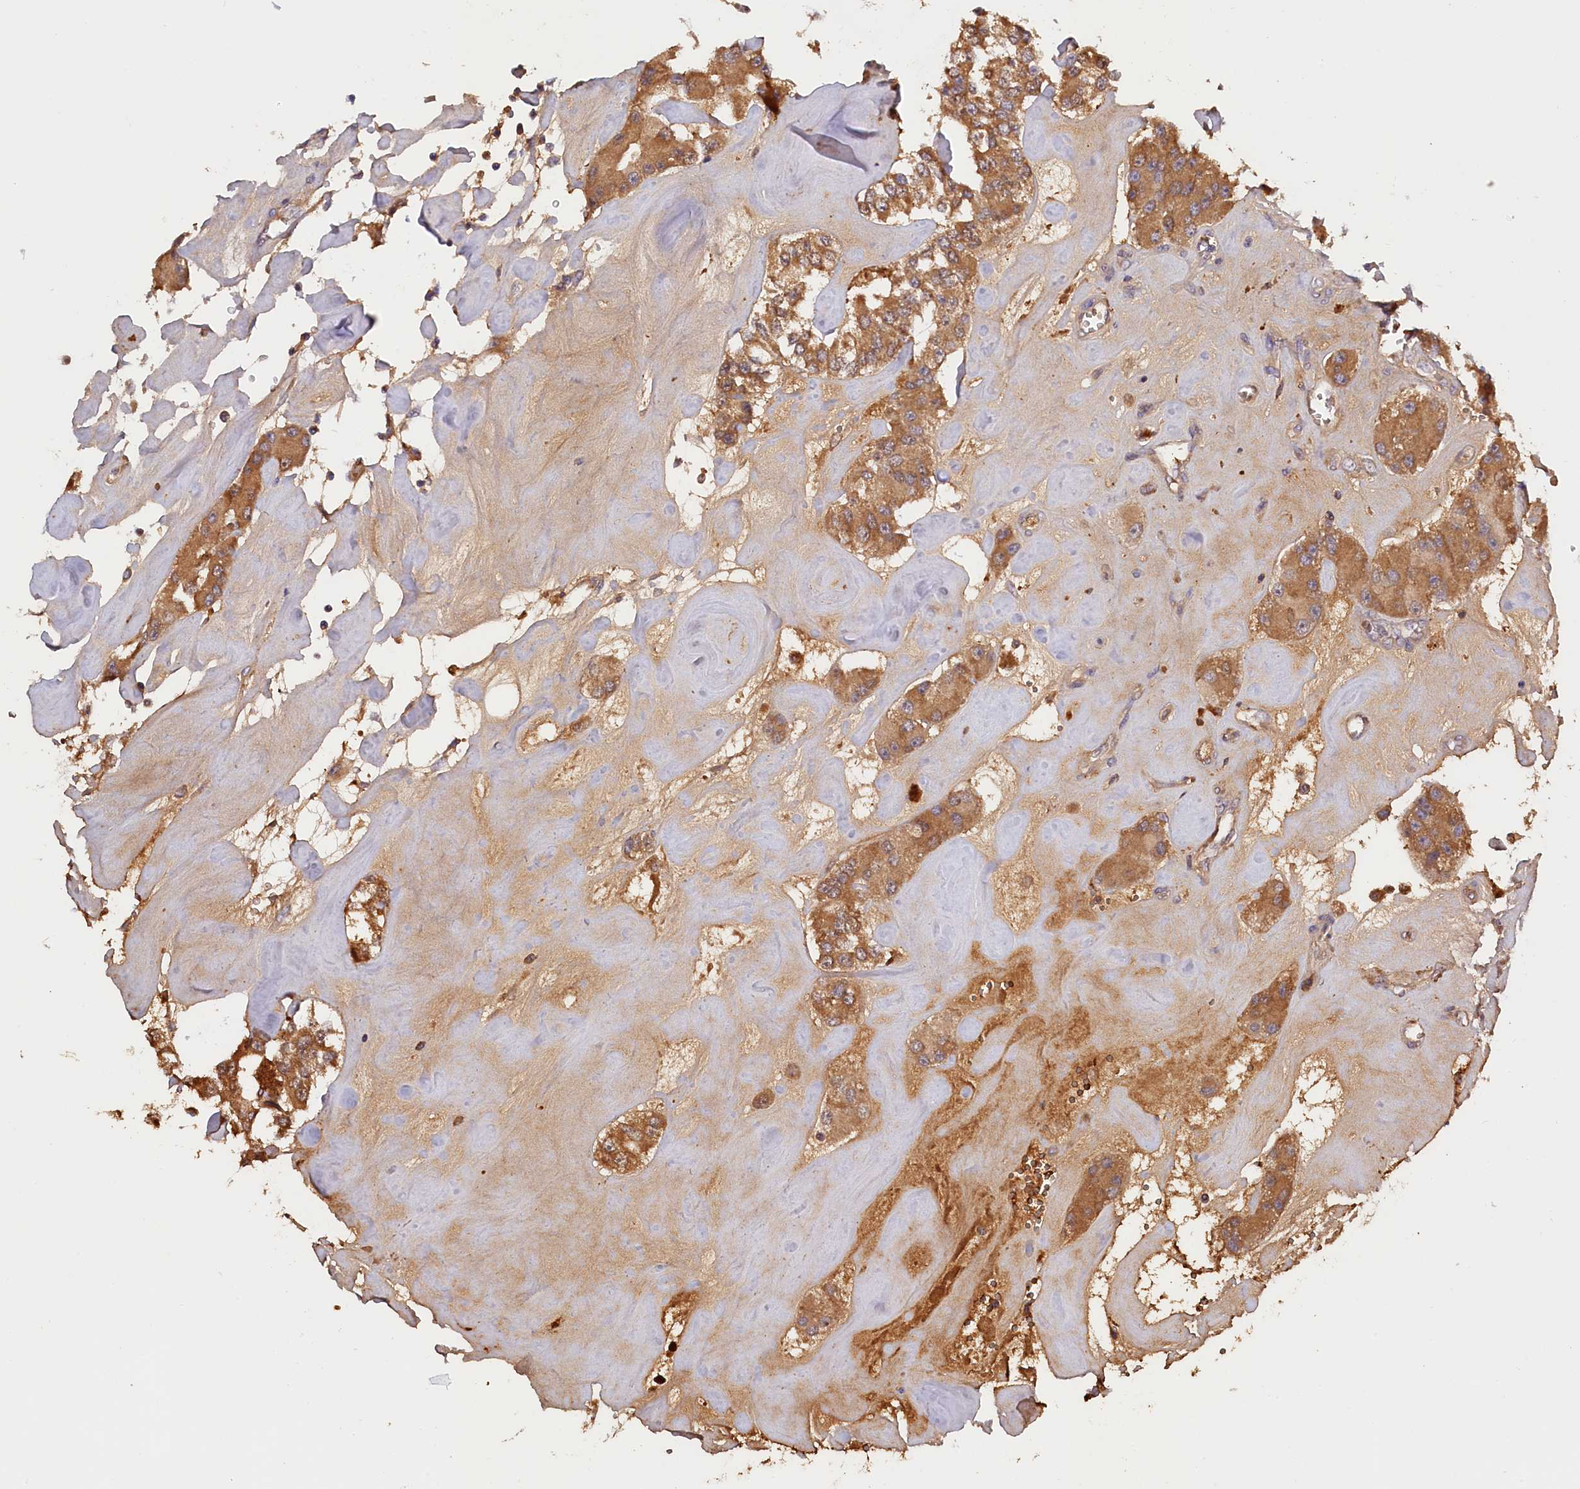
{"staining": {"intensity": "moderate", "quantity": ">75%", "location": "cytoplasmic/membranous"}, "tissue": "carcinoid", "cell_type": "Tumor cells", "image_type": "cancer", "snomed": [{"axis": "morphology", "description": "Carcinoid, malignant, NOS"}, {"axis": "topography", "description": "Pancreas"}], "caption": "Carcinoid was stained to show a protein in brown. There is medium levels of moderate cytoplasmic/membranous expression in approximately >75% of tumor cells. The staining is performed using DAB brown chromogen to label protein expression. The nuclei are counter-stained blue using hematoxylin.", "gene": "PHAF1", "patient": {"sex": "male", "age": 41}}